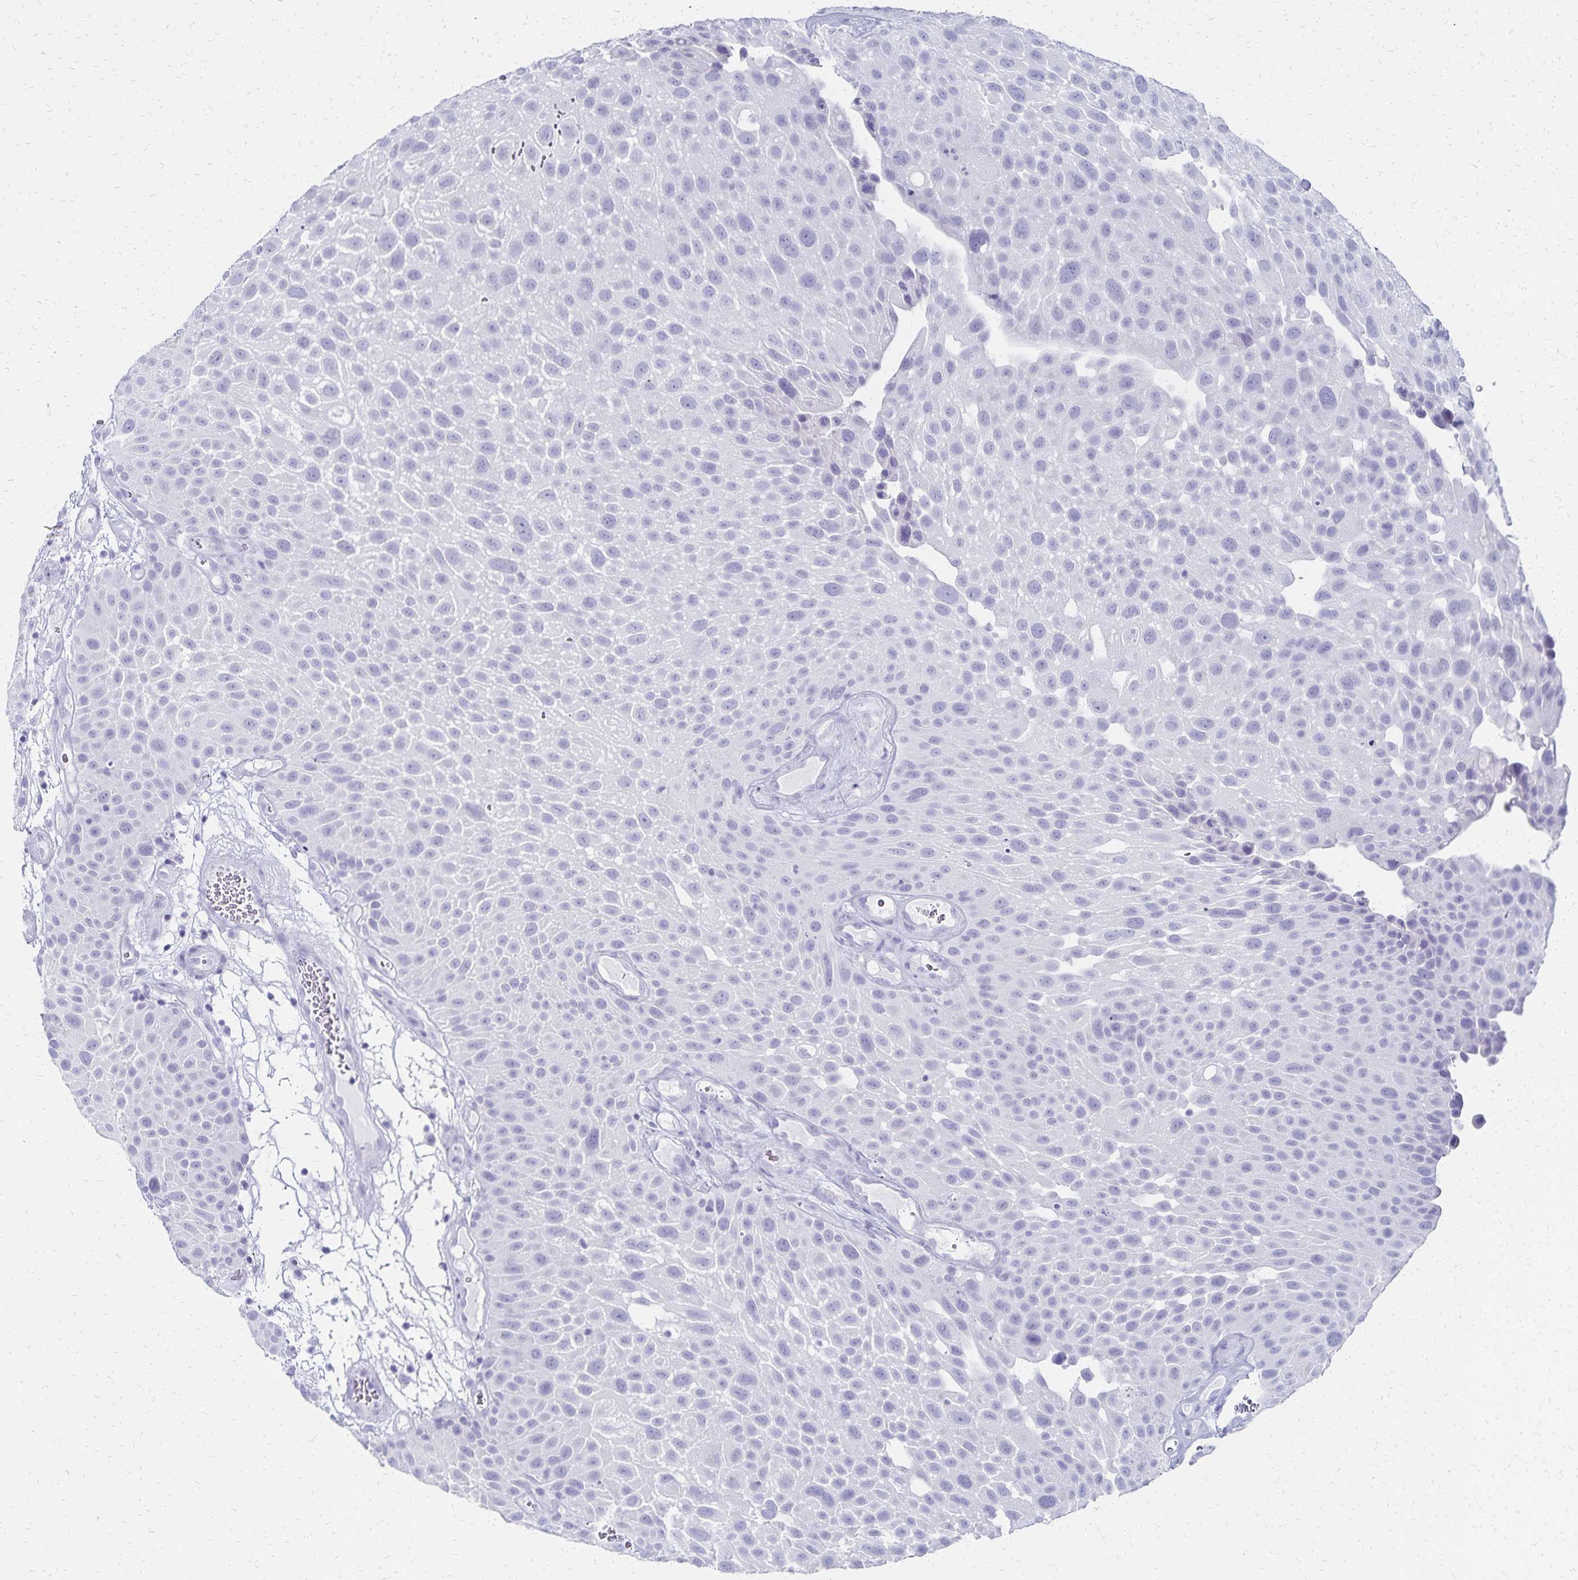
{"staining": {"intensity": "negative", "quantity": "none", "location": "none"}, "tissue": "urothelial cancer", "cell_type": "Tumor cells", "image_type": "cancer", "snomed": [{"axis": "morphology", "description": "Urothelial carcinoma, Low grade"}, {"axis": "topography", "description": "Urinary bladder"}], "caption": "High power microscopy image of an immunohistochemistry (IHC) photomicrograph of low-grade urothelial carcinoma, revealing no significant expression in tumor cells. (DAB immunohistochemistry with hematoxylin counter stain).", "gene": "GIP", "patient": {"sex": "male", "age": 72}}